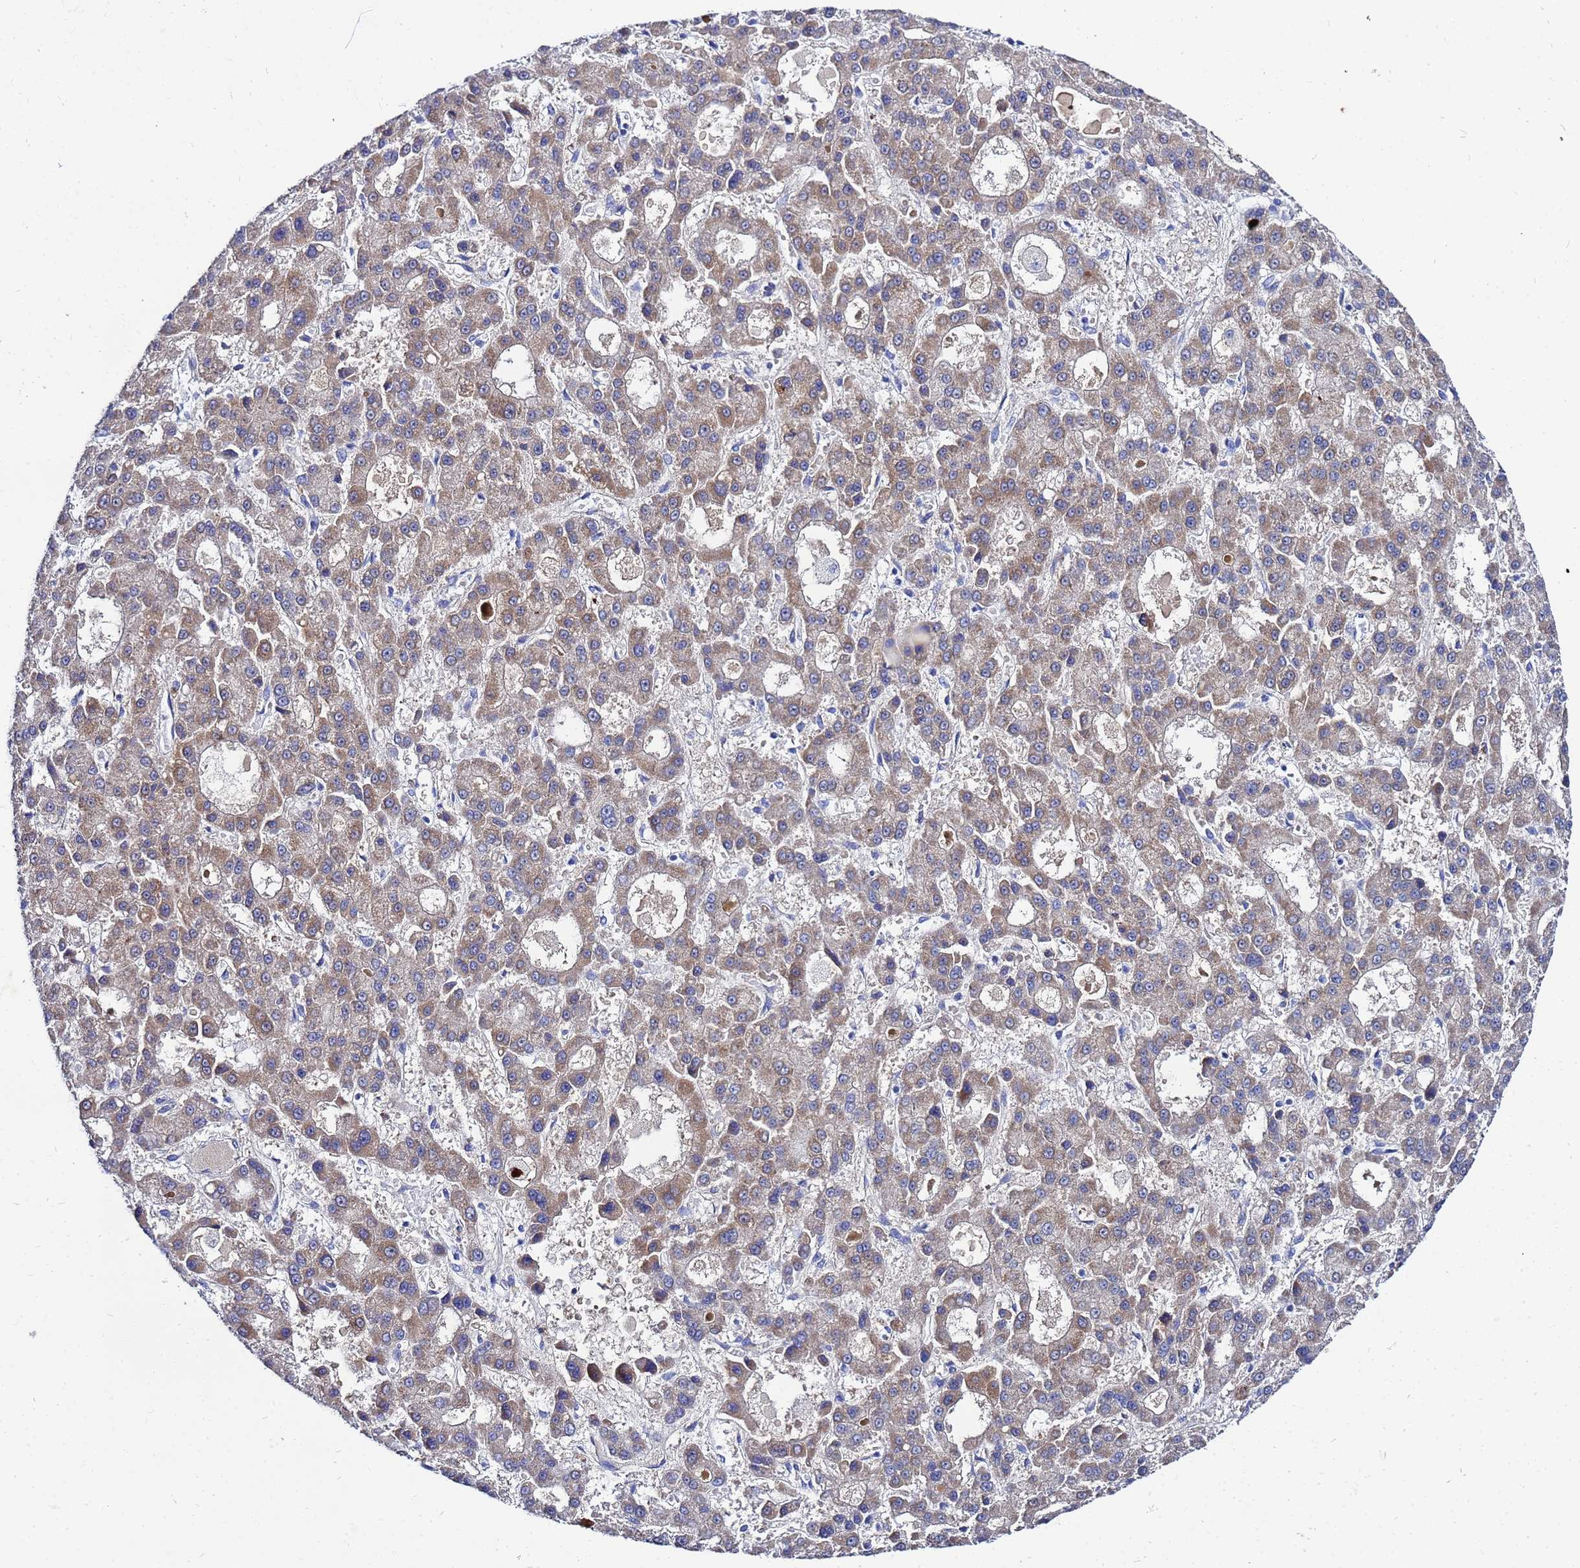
{"staining": {"intensity": "weak", "quantity": ">75%", "location": "cytoplasmic/membranous"}, "tissue": "liver cancer", "cell_type": "Tumor cells", "image_type": "cancer", "snomed": [{"axis": "morphology", "description": "Carcinoma, Hepatocellular, NOS"}, {"axis": "topography", "description": "Liver"}], "caption": "Protein staining of liver cancer tissue reveals weak cytoplasmic/membranous staining in about >75% of tumor cells.", "gene": "FAHD2A", "patient": {"sex": "male", "age": 70}}